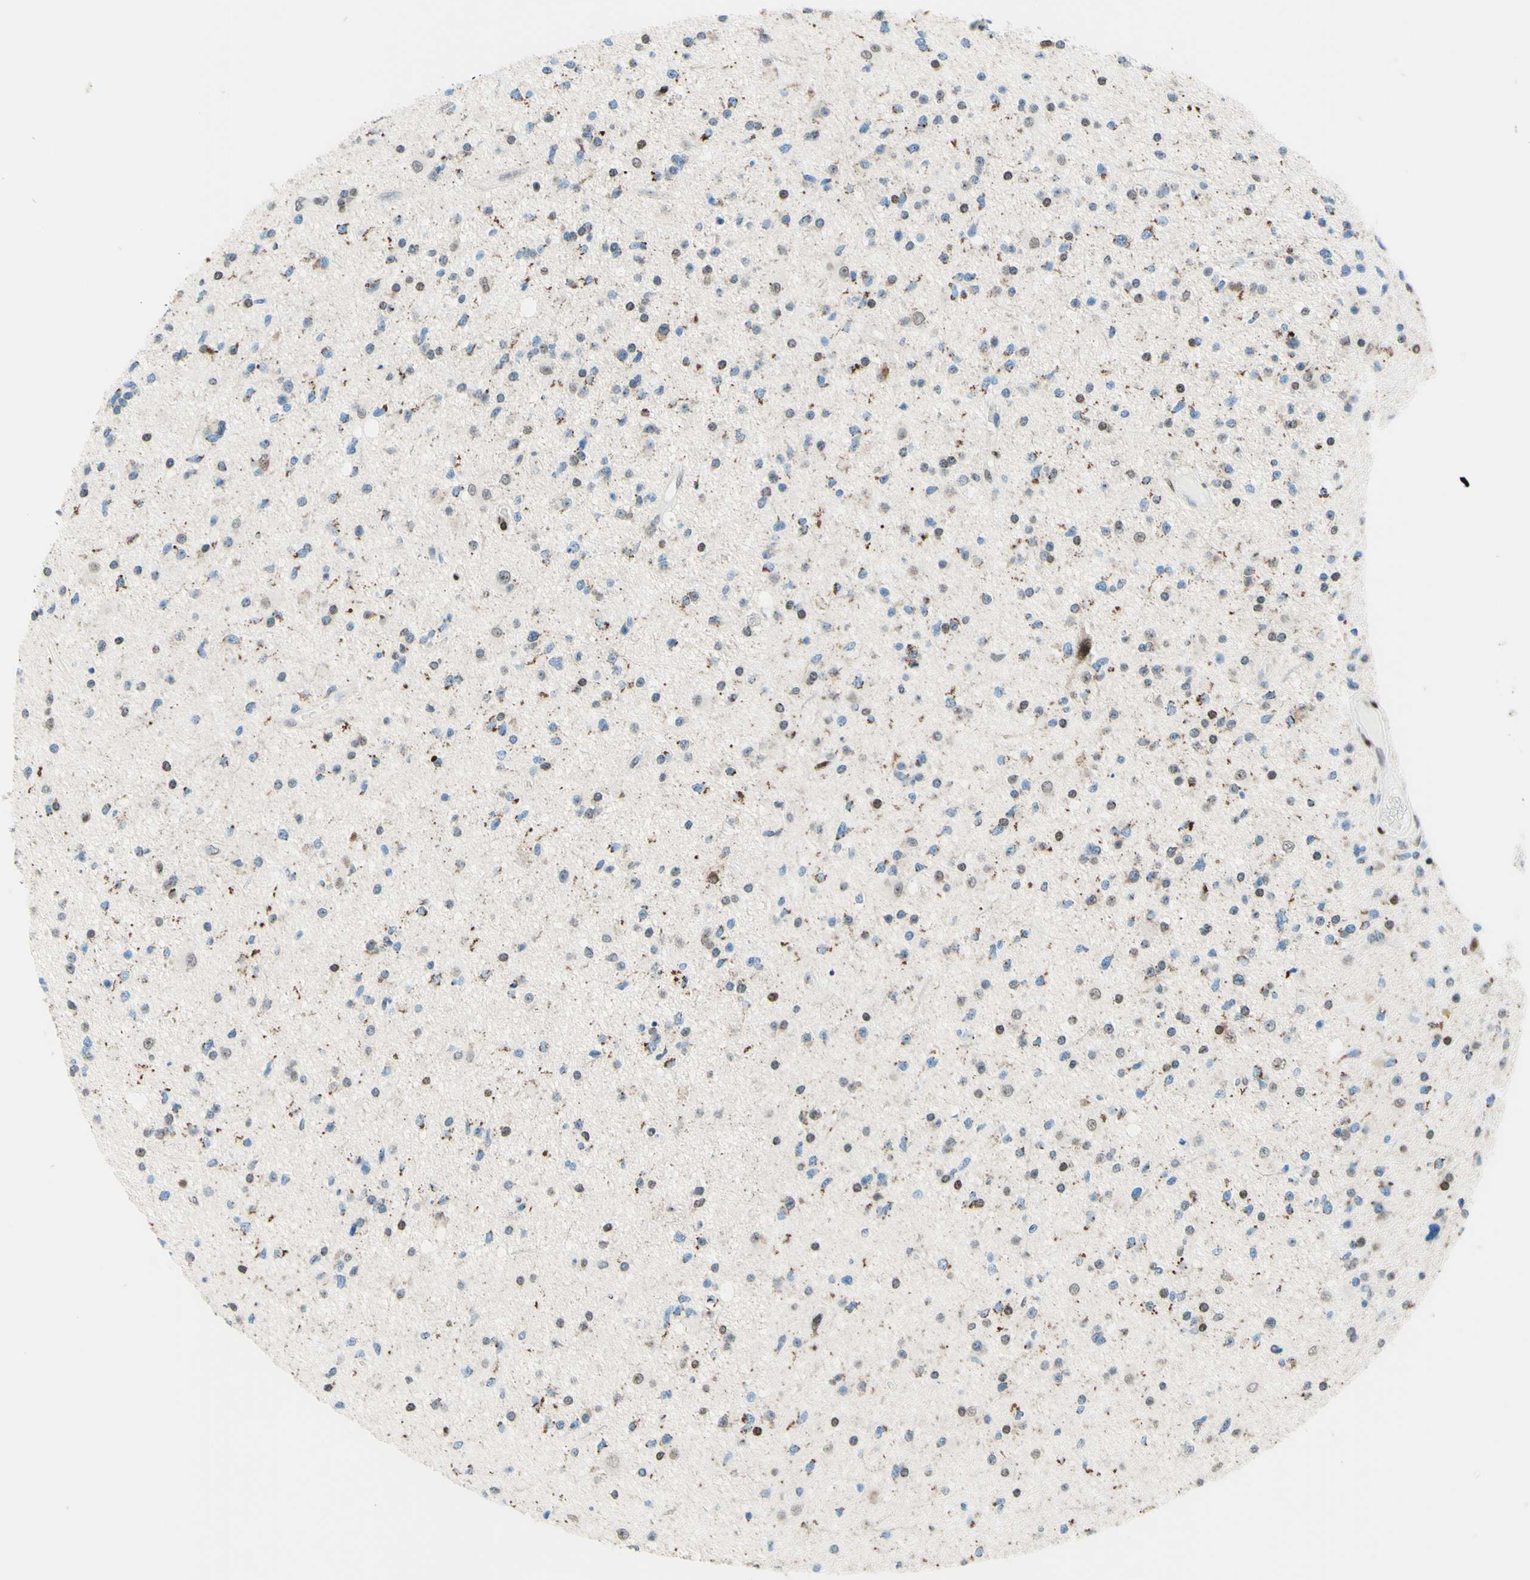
{"staining": {"intensity": "weak", "quantity": "25%-75%", "location": "cytoplasmic/membranous,nuclear"}, "tissue": "glioma", "cell_type": "Tumor cells", "image_type": "cancer", "snomed": [{"axis": "morphology", "description": "Glioma, malignant, High grade"}, {"axis": "topography", "description": "Brain"}], "caption": "Approximately 25%-75% of tumor cells in human malignant glioma (high-grade) demonstrate weak cytoplasmic/membranous and nuclear protein positivity as visualized by brown immunohistochemical staining.", "gene": "CBX7", "patient": {"sex": "male", "age": 33}}